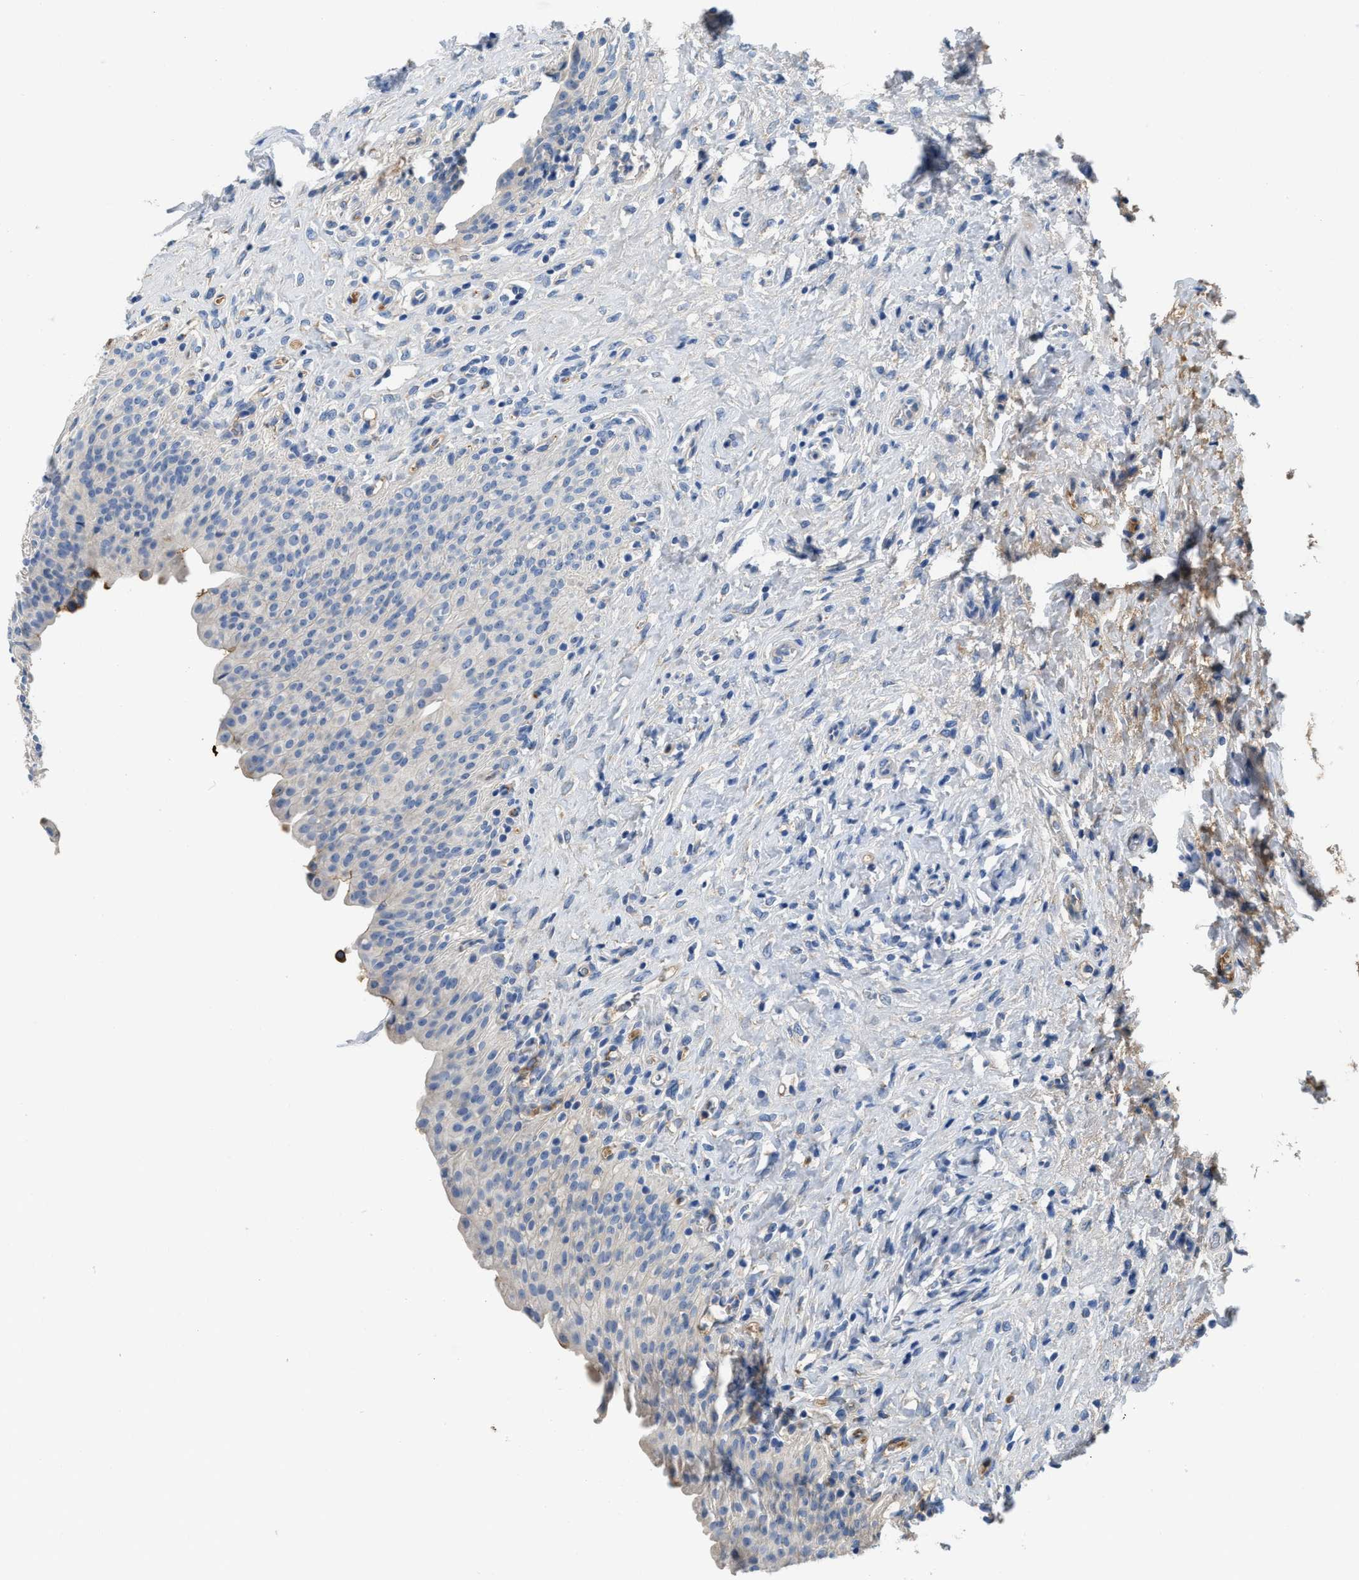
{"staining": {"intensity": "negative", "quantity": "none", "location": "none"}, "tissue": "urinary bladder", "cell_type": "Urothelial cells", "image_type": "normal", "snomed": [{"axis": "morphology", "description": "Urothelial carcinoma, High grade"}, {"axis": "topography", "description": "Urinary bladder"}], "caption": "Urothelial cells show no significant staining in unremarkable urinary bladder. (DAB (3,3'-diaminobenzidine) immunohistochemistry (IHC) with hematoxylin counter stain).", "gene": "C1S", "patient": {"sex": "male", "age": 46}}